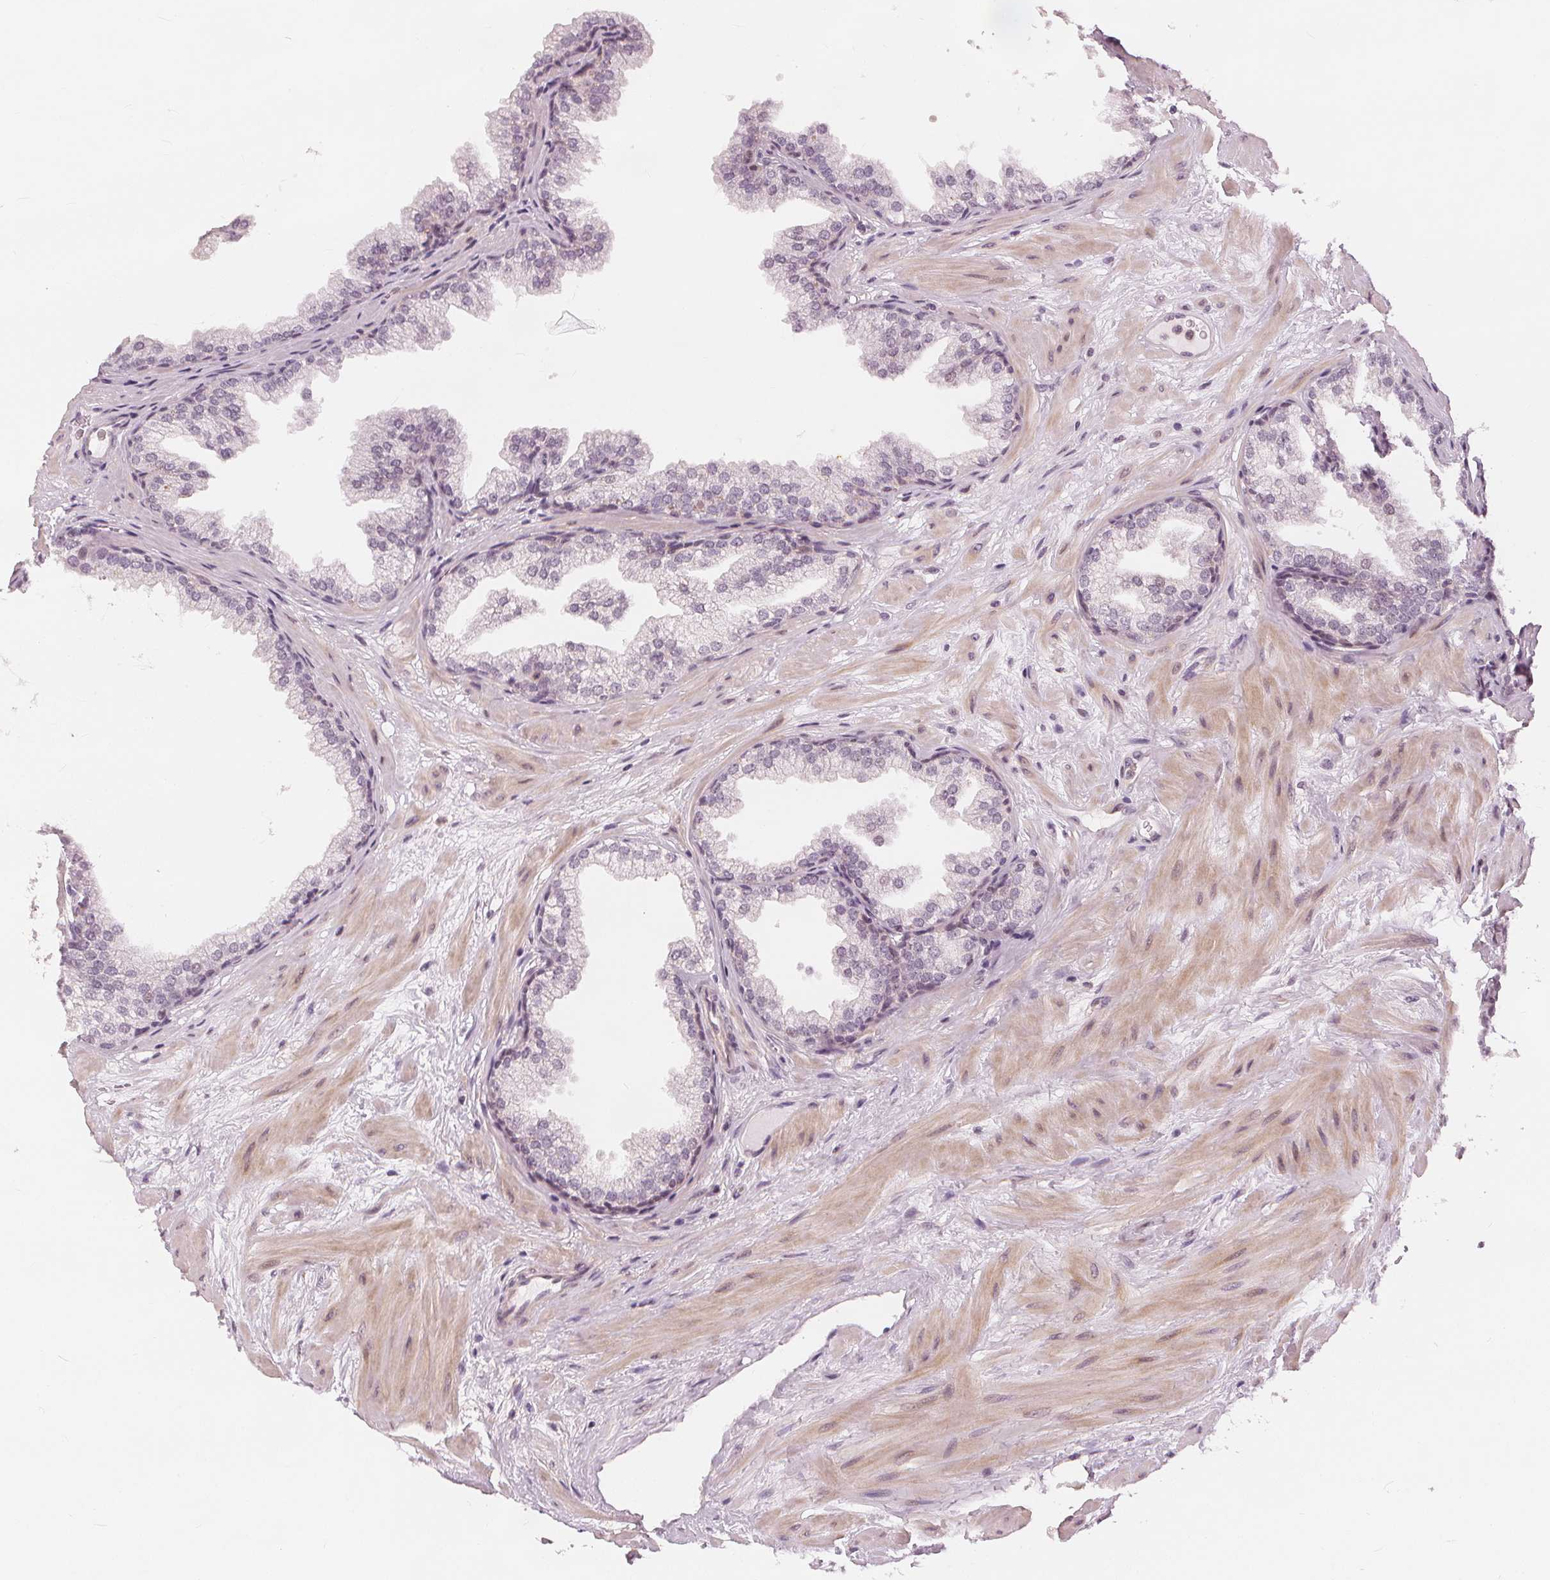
{"staining": {"intensity": "negative", "quantity": "none", "location": "none"}, "tissue": "prostate", "cell_type": "Glandular cells", "image_type": "normal", "snomed": [{"axis": "morphology", "description": "Normal tissue, NOS"}, {"axis": "topography", "description": "Prostate"}], "caption": "Protein analysis of benign prostate shows no significant positivity in glandular cells.", "gene": "SLC34A1", "patient": {"sex": "male", "age": 37}}